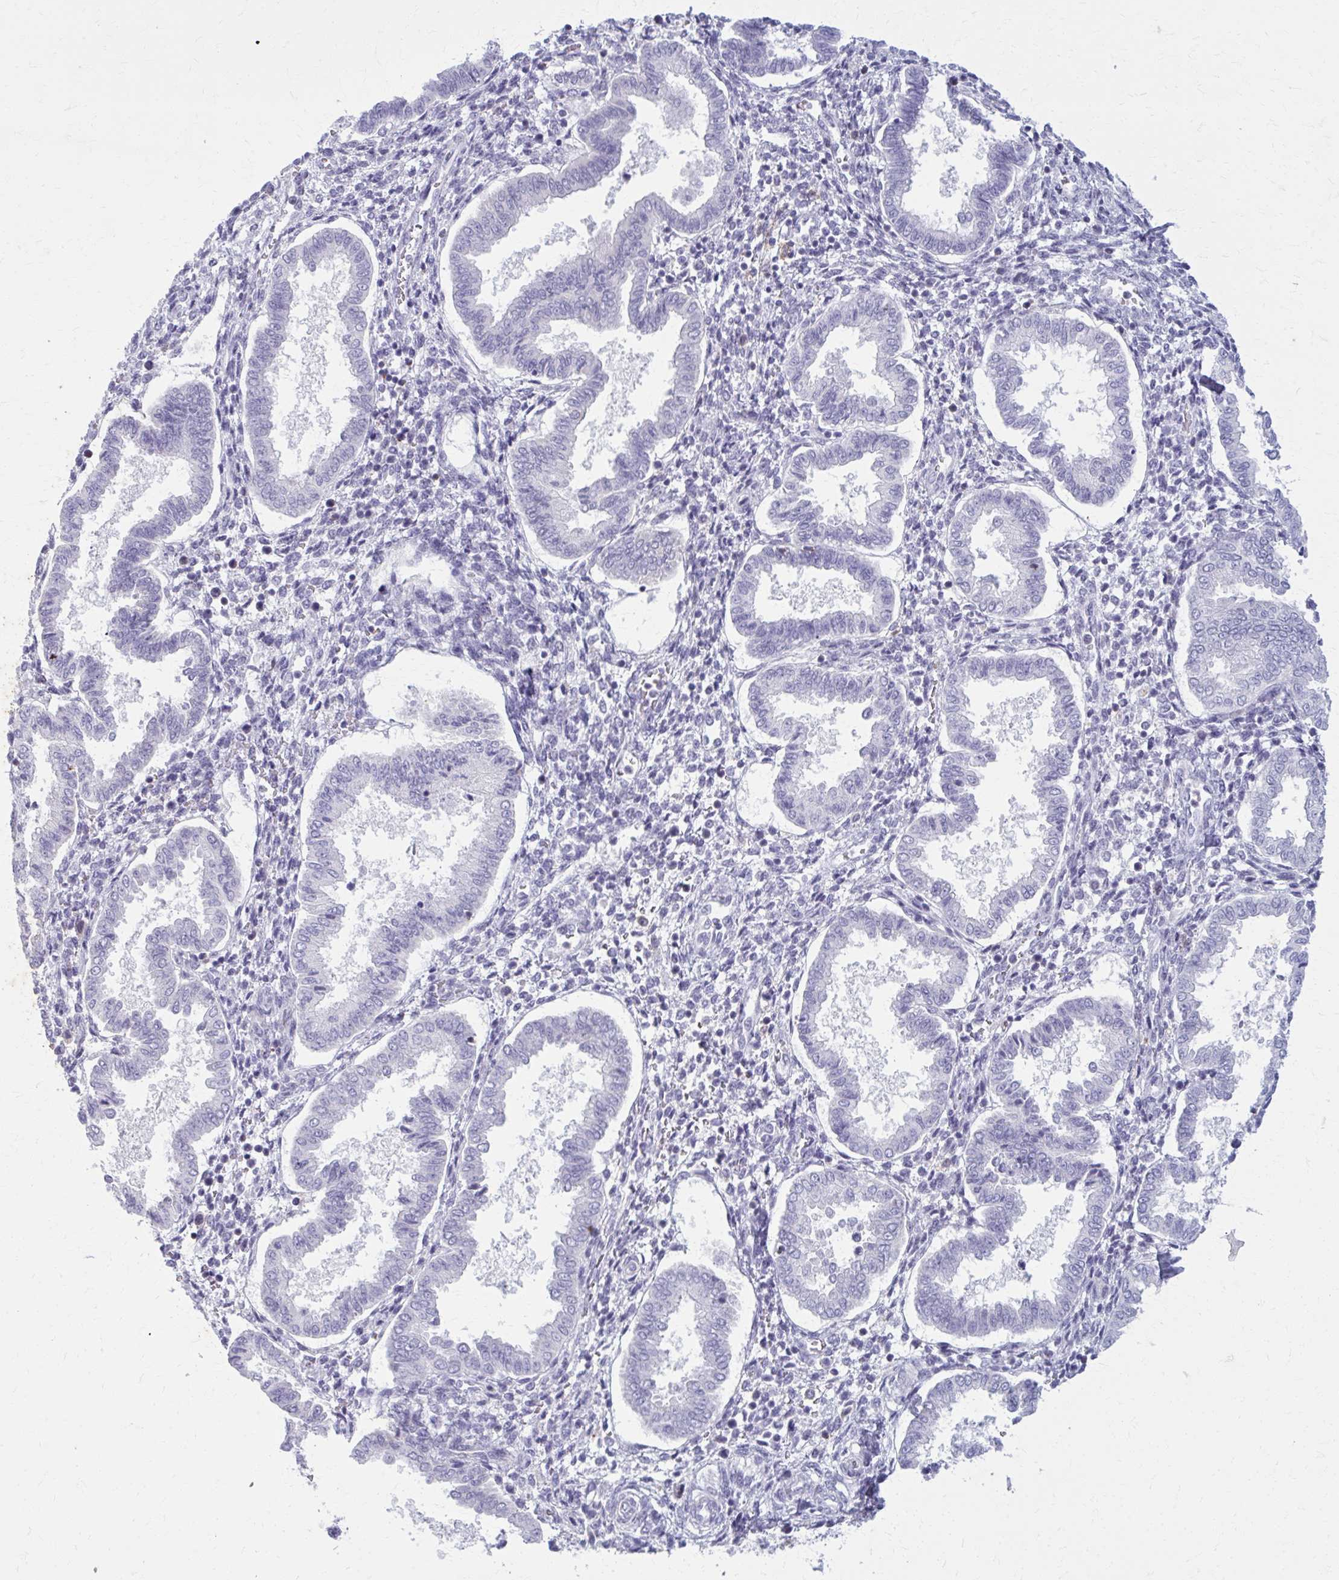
{"staining": {"intensity": "negative", "quantity": "none", "location": "none"}, "tissue": "endometrium", "cell_type": "Cells in endometrial stroma", "image_type": "normal", "snomed": [{"axis": "morphology", "description": "Normal tissue, NOS"}, {"axis": "topography", "description": "Endometrium"}], "caption": "Endometrium stained for a protein using IHC exhibits no staining cells in endometrial stroma.", "gene": "CARD9", "patient": {"sex": "female", "age": 24}}